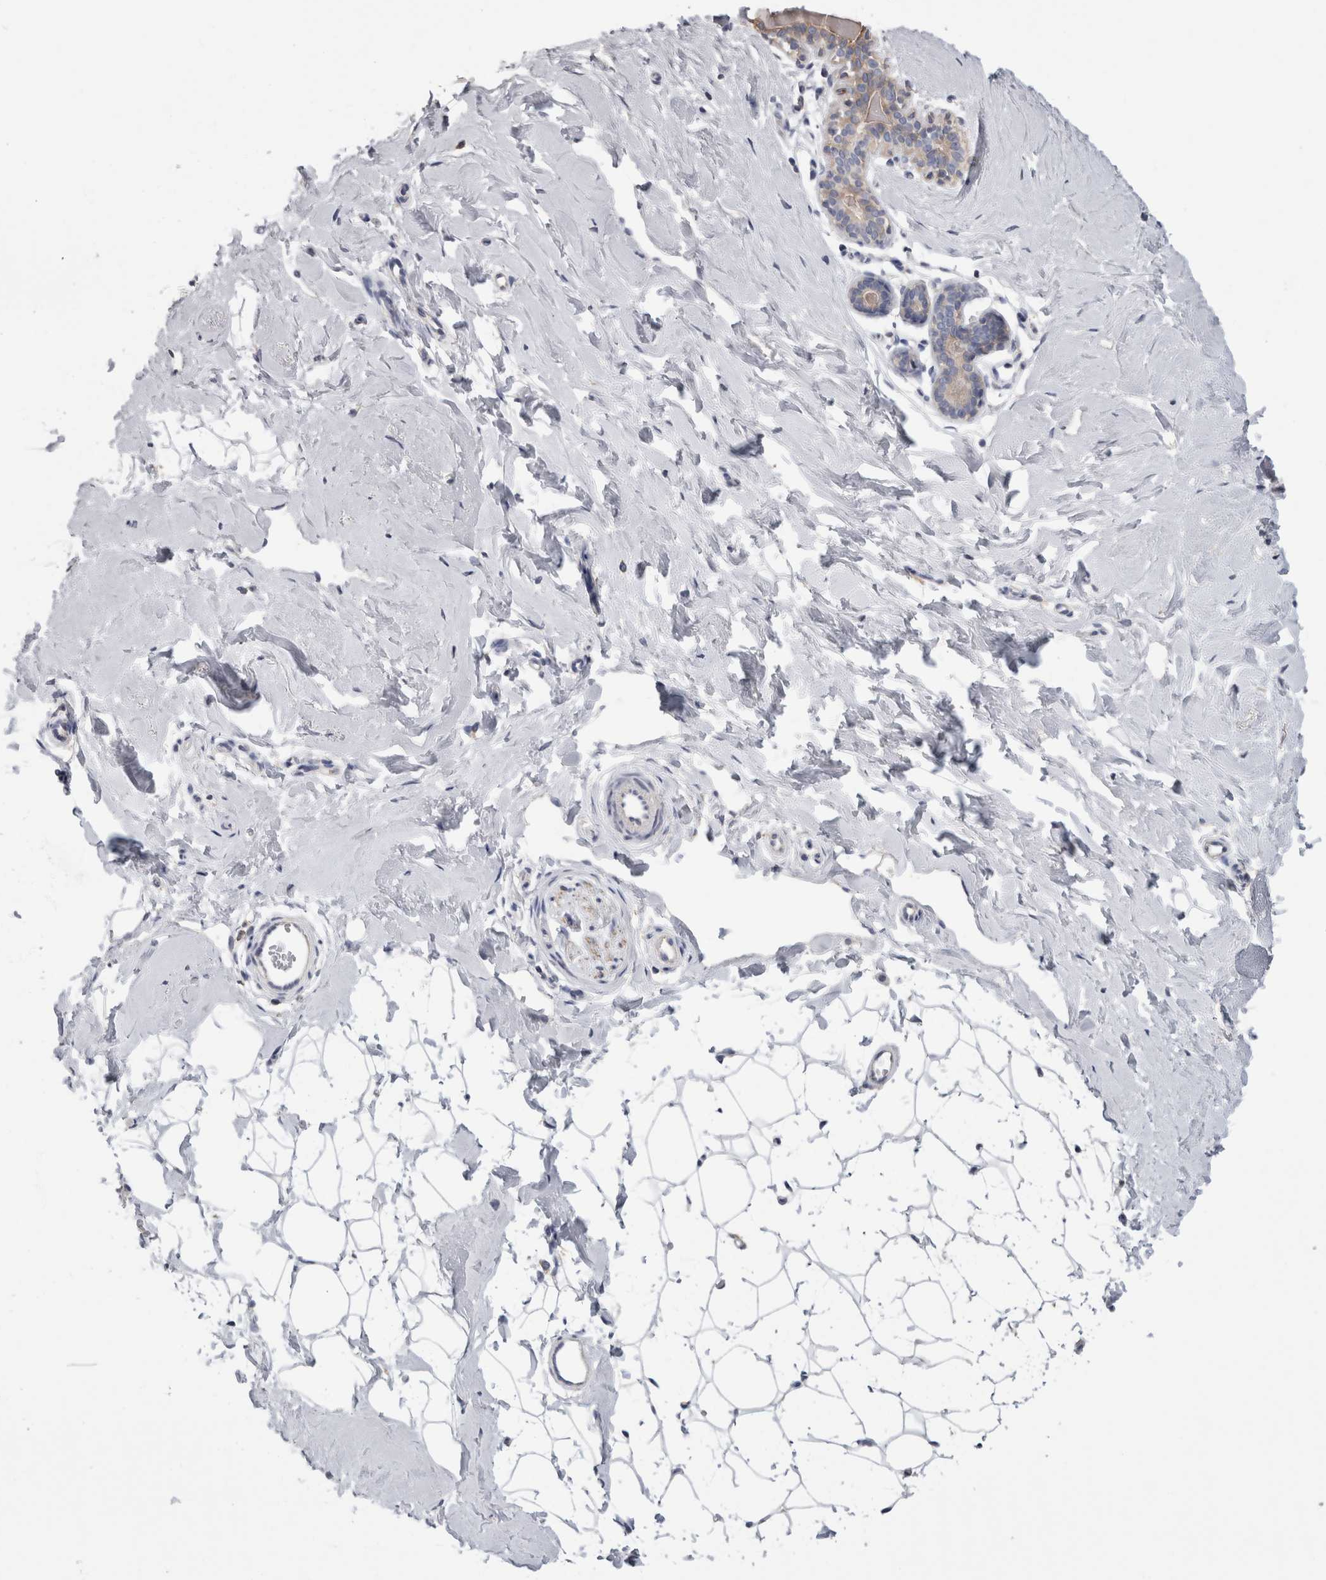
{"staining": {"intensity": "negative", "quantity": "none", "location": "none"}, "tissue": "breast", "cell_type": "Adipocytes", "image_type": "normal", "snomed": [{"axis": "morphology", "description": "Normal tissue, NOS"}, {"axis": "topography", "description": "Breast"}], "caption": "Breast stained for a protein using immunohistochemistry shows no positivity adipocytes.", "gene": "SCRN1", "patient": {"sex": "female", "age": 23}}